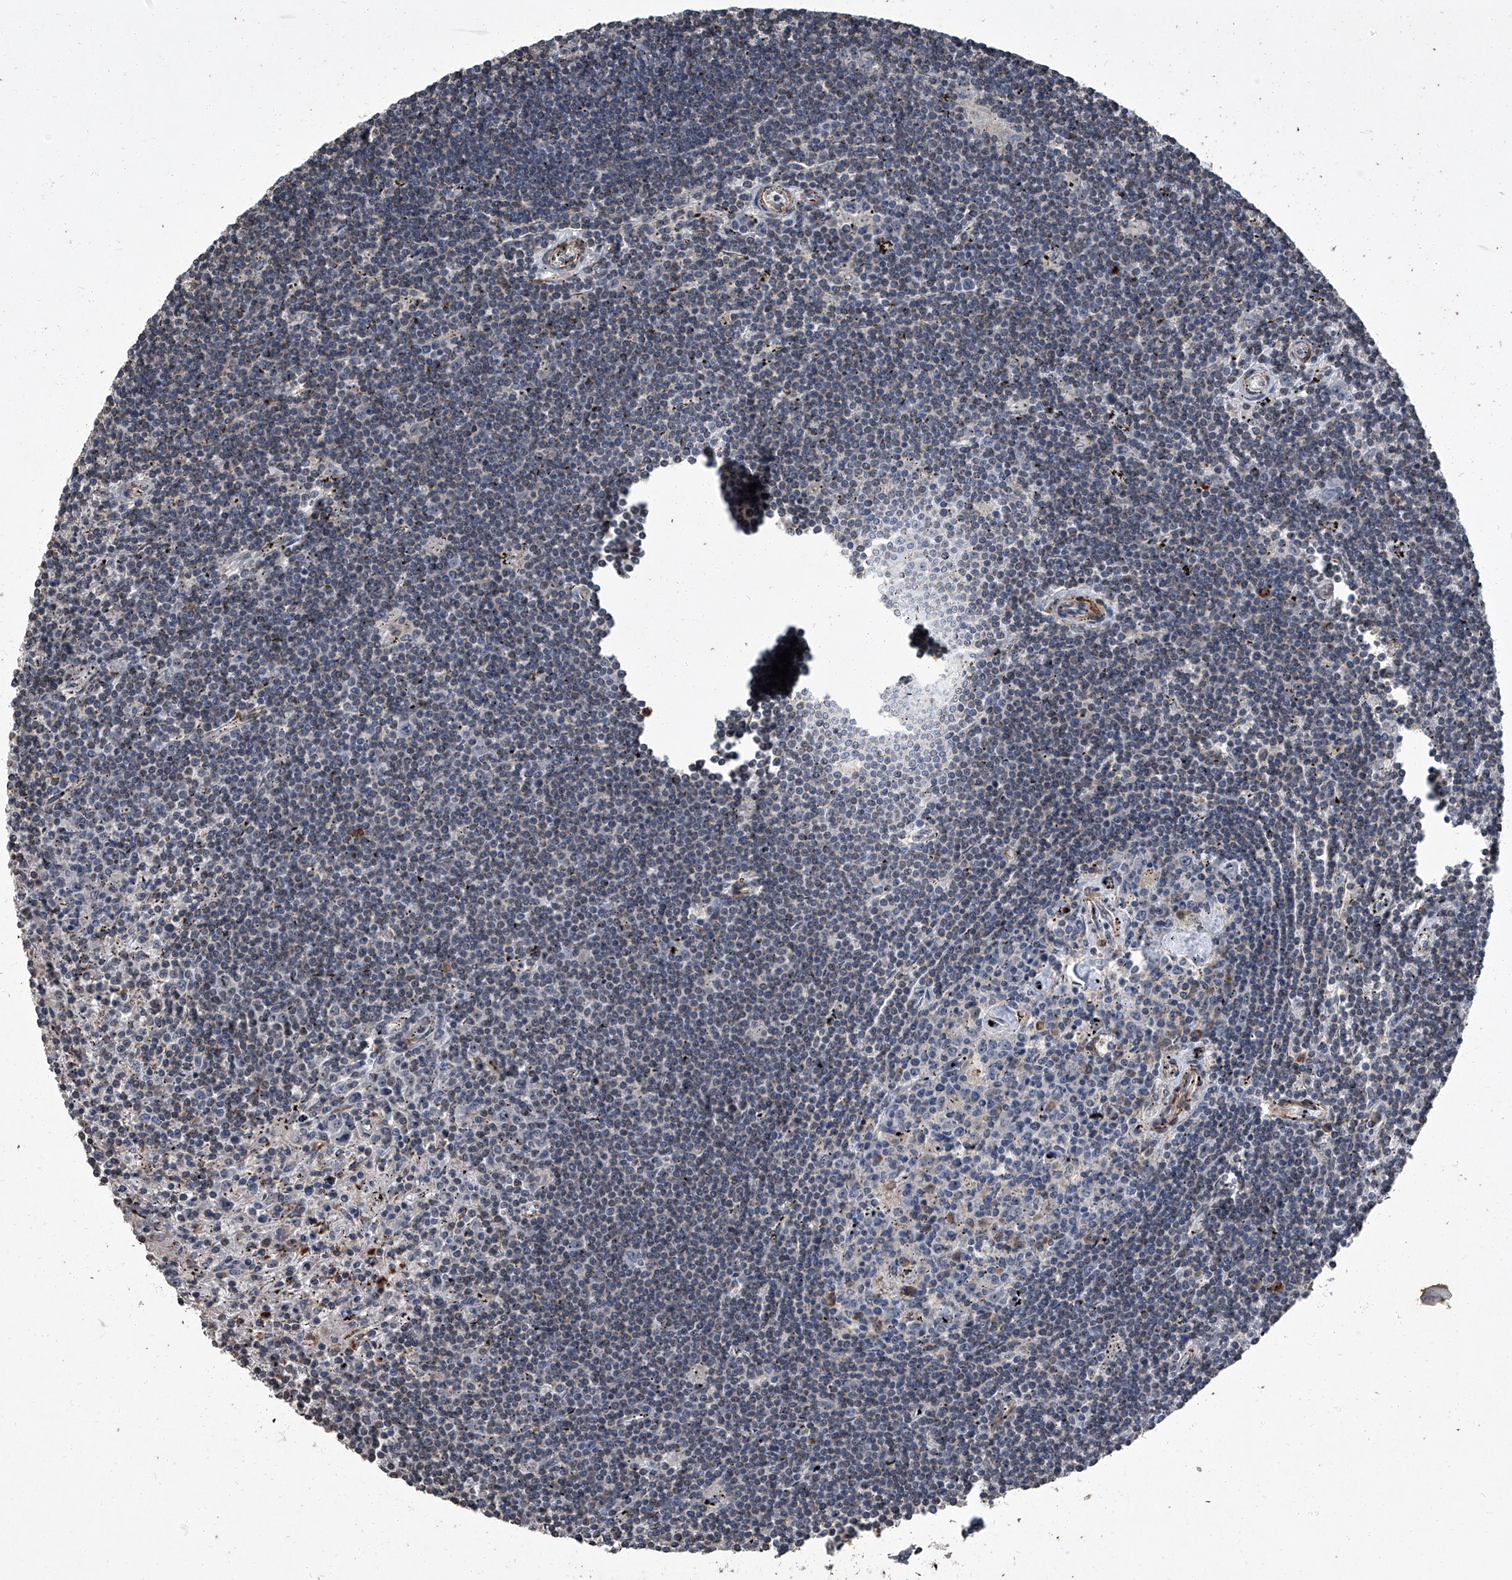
{"staining": {"intensity": "negative", "quantity": "none", "location": "none"}, "tissue": "lymphoma", "cell_type": "Tumor cells", "image_type": "cancer", "snomed": [{"axis": "morphology", "description": "Malignant lymphoma, non-Hodgkin's type, Low grade"}, {"axis": "topography", "description": "Spleen"}], "caption": "The IHC micrograph has no significant staining in tumor cells of low-grade malignant lymphoma, non-Hodgkin's type tissue.", "gene": "SIRT4", "patient": {"sex": "male", "age": 76}}